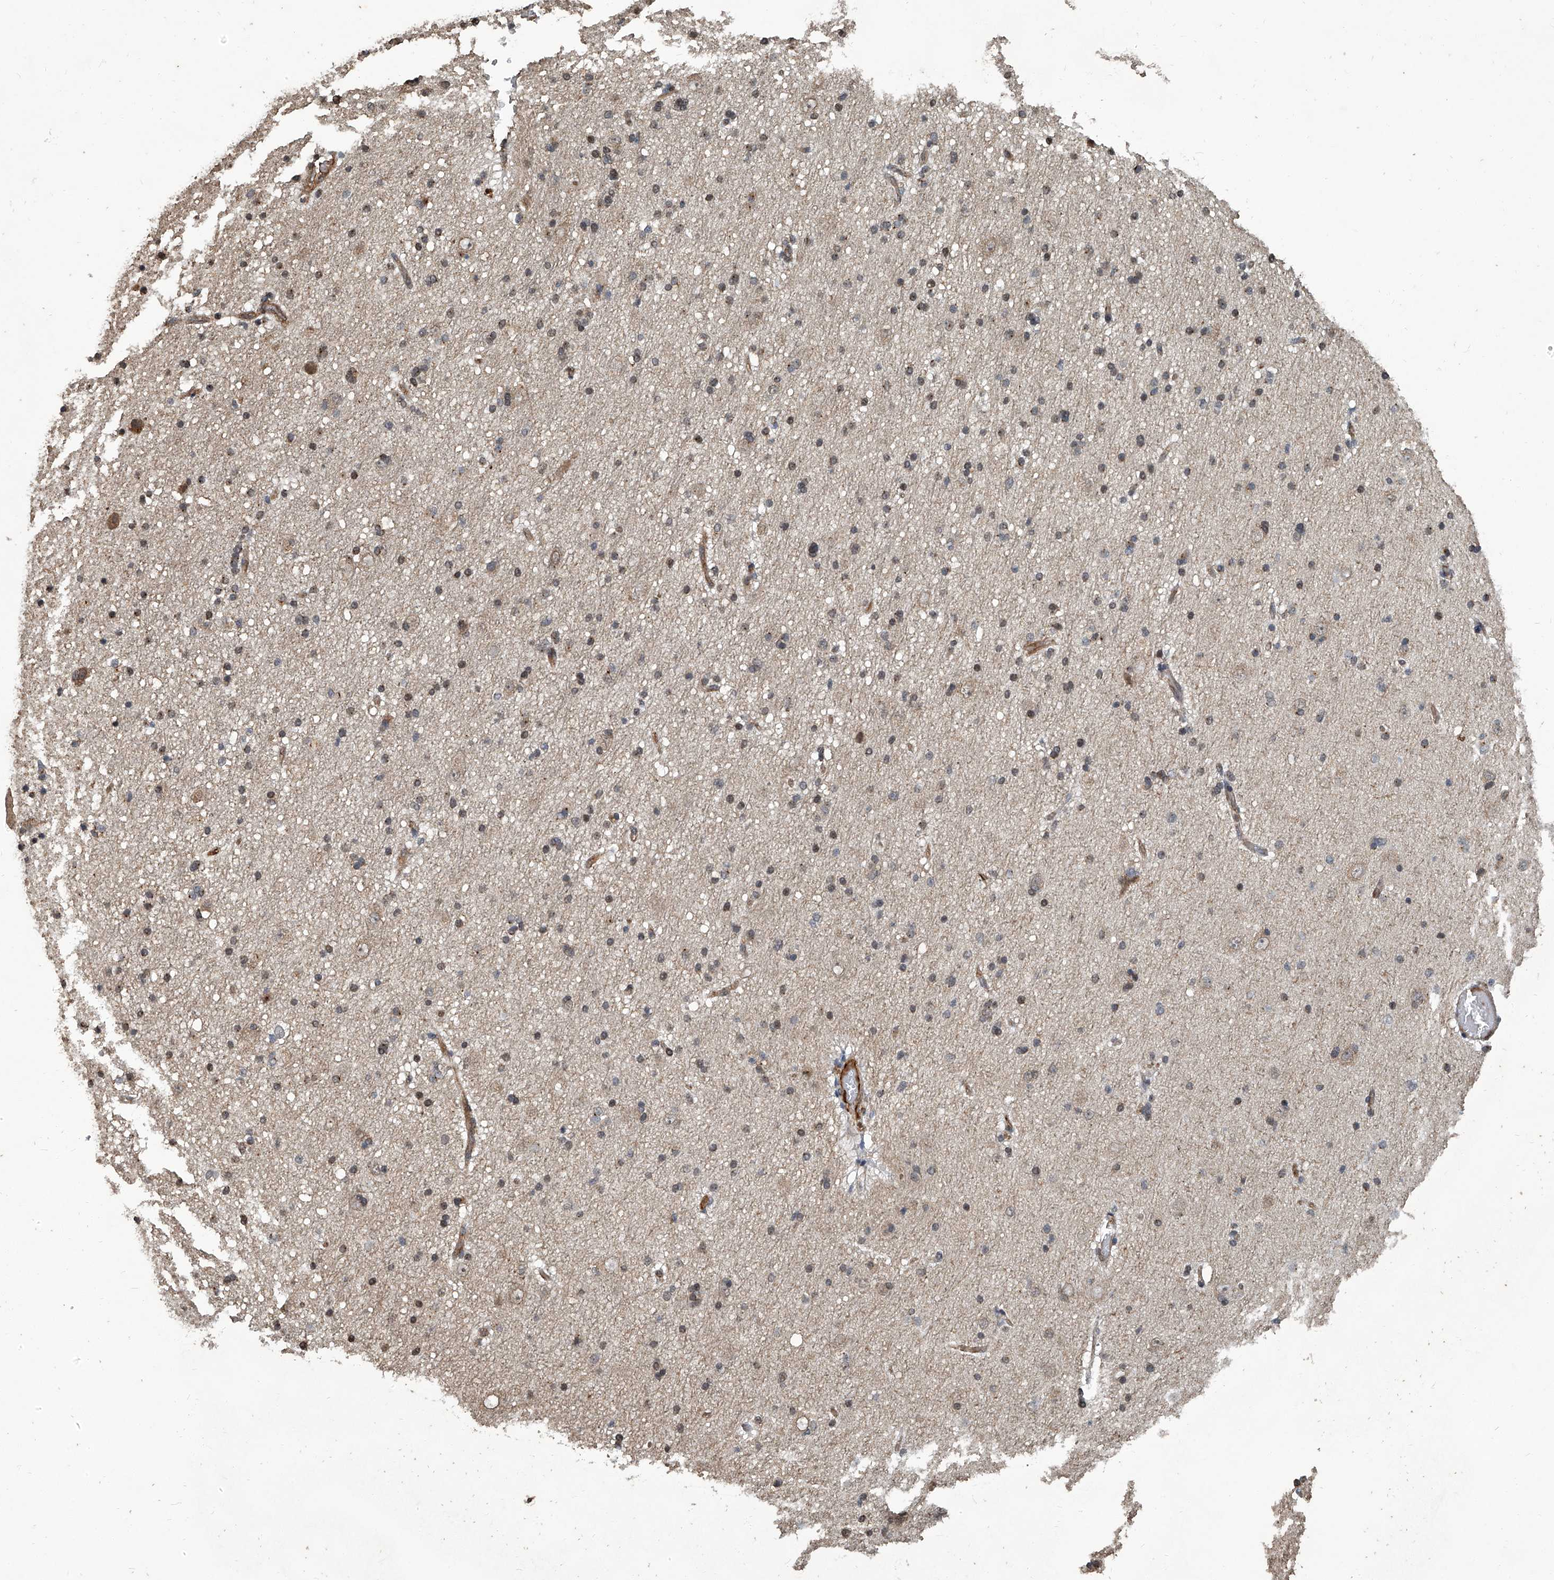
{"staining": {"intensity": "moderate", "quantity": "25%-75%", "location": "cytoplasmic/membranous"}, "tissue": "cerebral cortex", "cell_type": "Endothelial cells", "image_type": "normal", "snomed": [{"axis": "morphology", "description": "Normal tissue, NOS"}, {"axis": "topography", "description": "Cerebral cortex"}], "caption": "The image displays a brown stain indicating the presence of a protein in the cytoplasmic/membranous of endothelial cells in cerebral cortex.", "gene": "GPR132", "patient": {"sex": "male", "age": 34}}